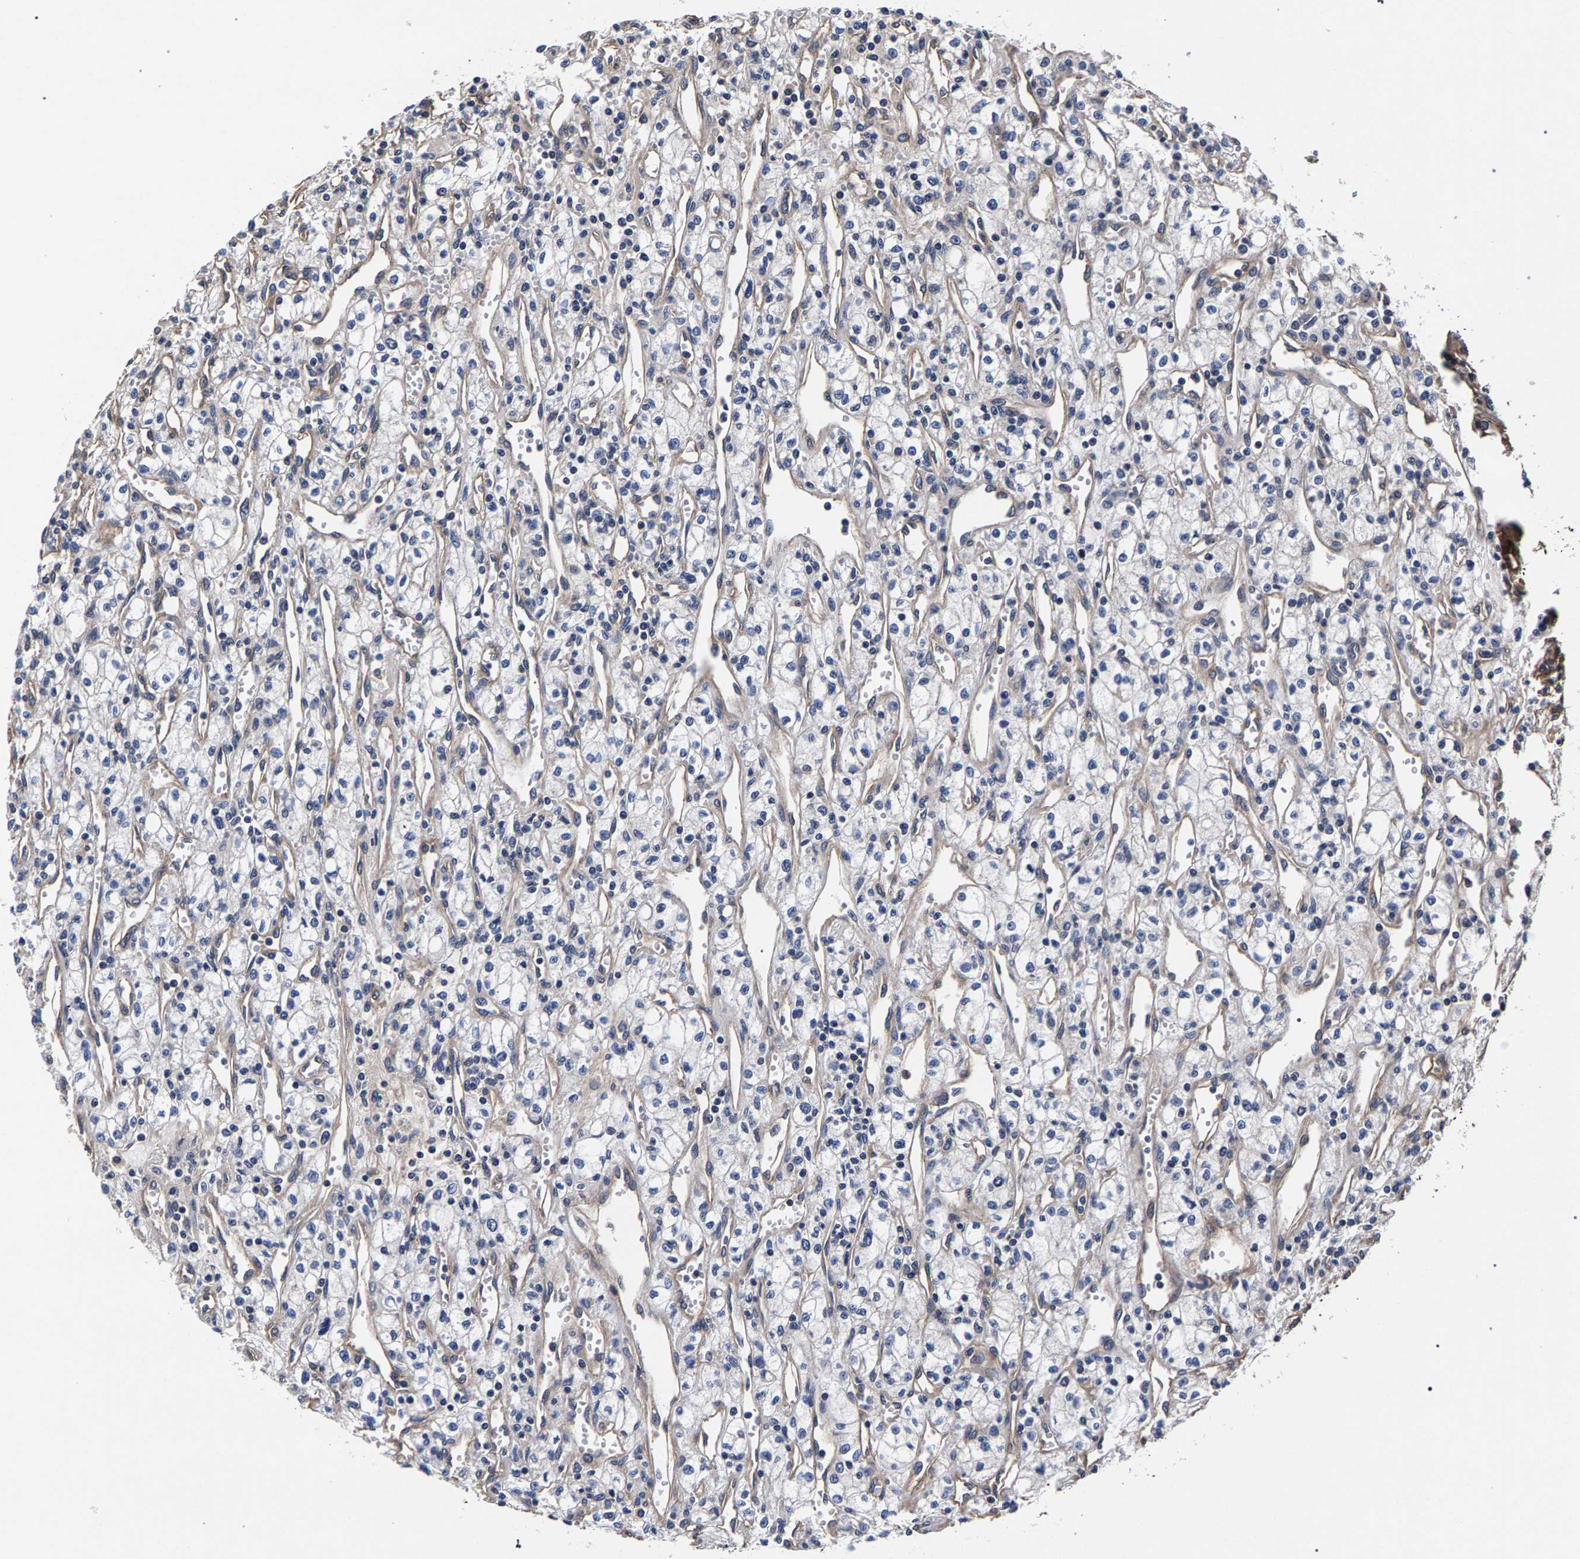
{"staining": {"intensity": "negative", "quantity": "none", "location": "none"}, "tissue": "renal cancer", "cell_type": "Tumor cells", "image_type": "cancer", "snomed": [{"axis": "morphology", "description": "Adenocarcinoma, NOS"}, {"axis": "topography", "description": "Kidney"}], "caption": "IHC image of renal cancer stained for a protein (brown), which shows no positivity in tumor cells.", "gene": "MARCHF7", "patient": {"sex": "male", "age": 59}}